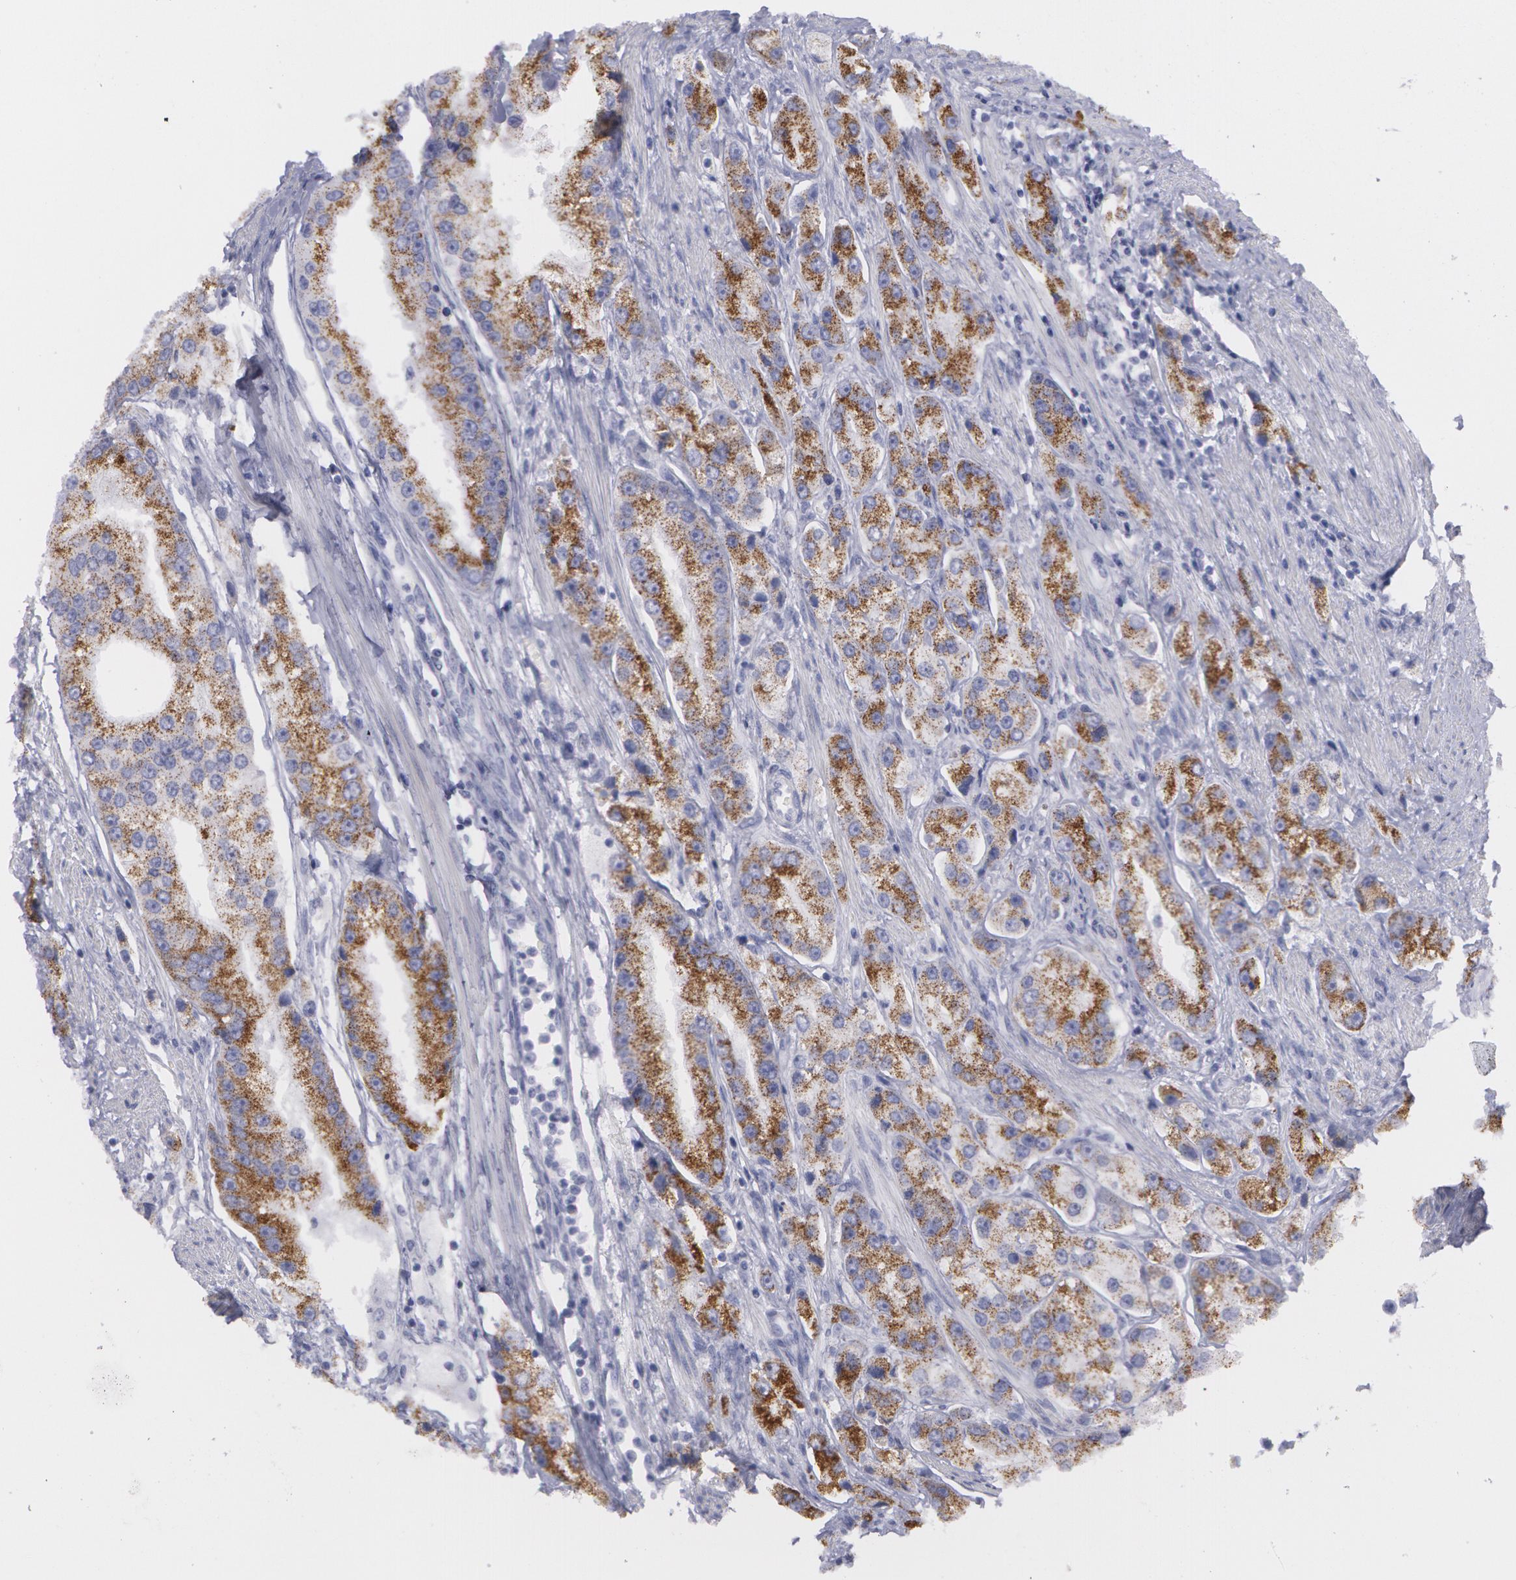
{"staining": {"intensity": "moderate", "quantity": ">75%", "location": "cytoplasmic/membranous"}, "tissue": "prostate cancer", "cell_type": "Tumor cells", "image_type": "cancer", "snomed": [{"axis": "morphology", "description": "Adenocarcinoma, Medium grade"}, {"axis": "topography", "description": "Prostate"}], "caption": "This is an image of immunohistochemistry (IHC) staining of prostate cancer, which shows moderate positivity in the cytoplasmic/membranous of tumor cells.", "gene": "AMACR", "patient": {"sex": "male", "age": 72}}